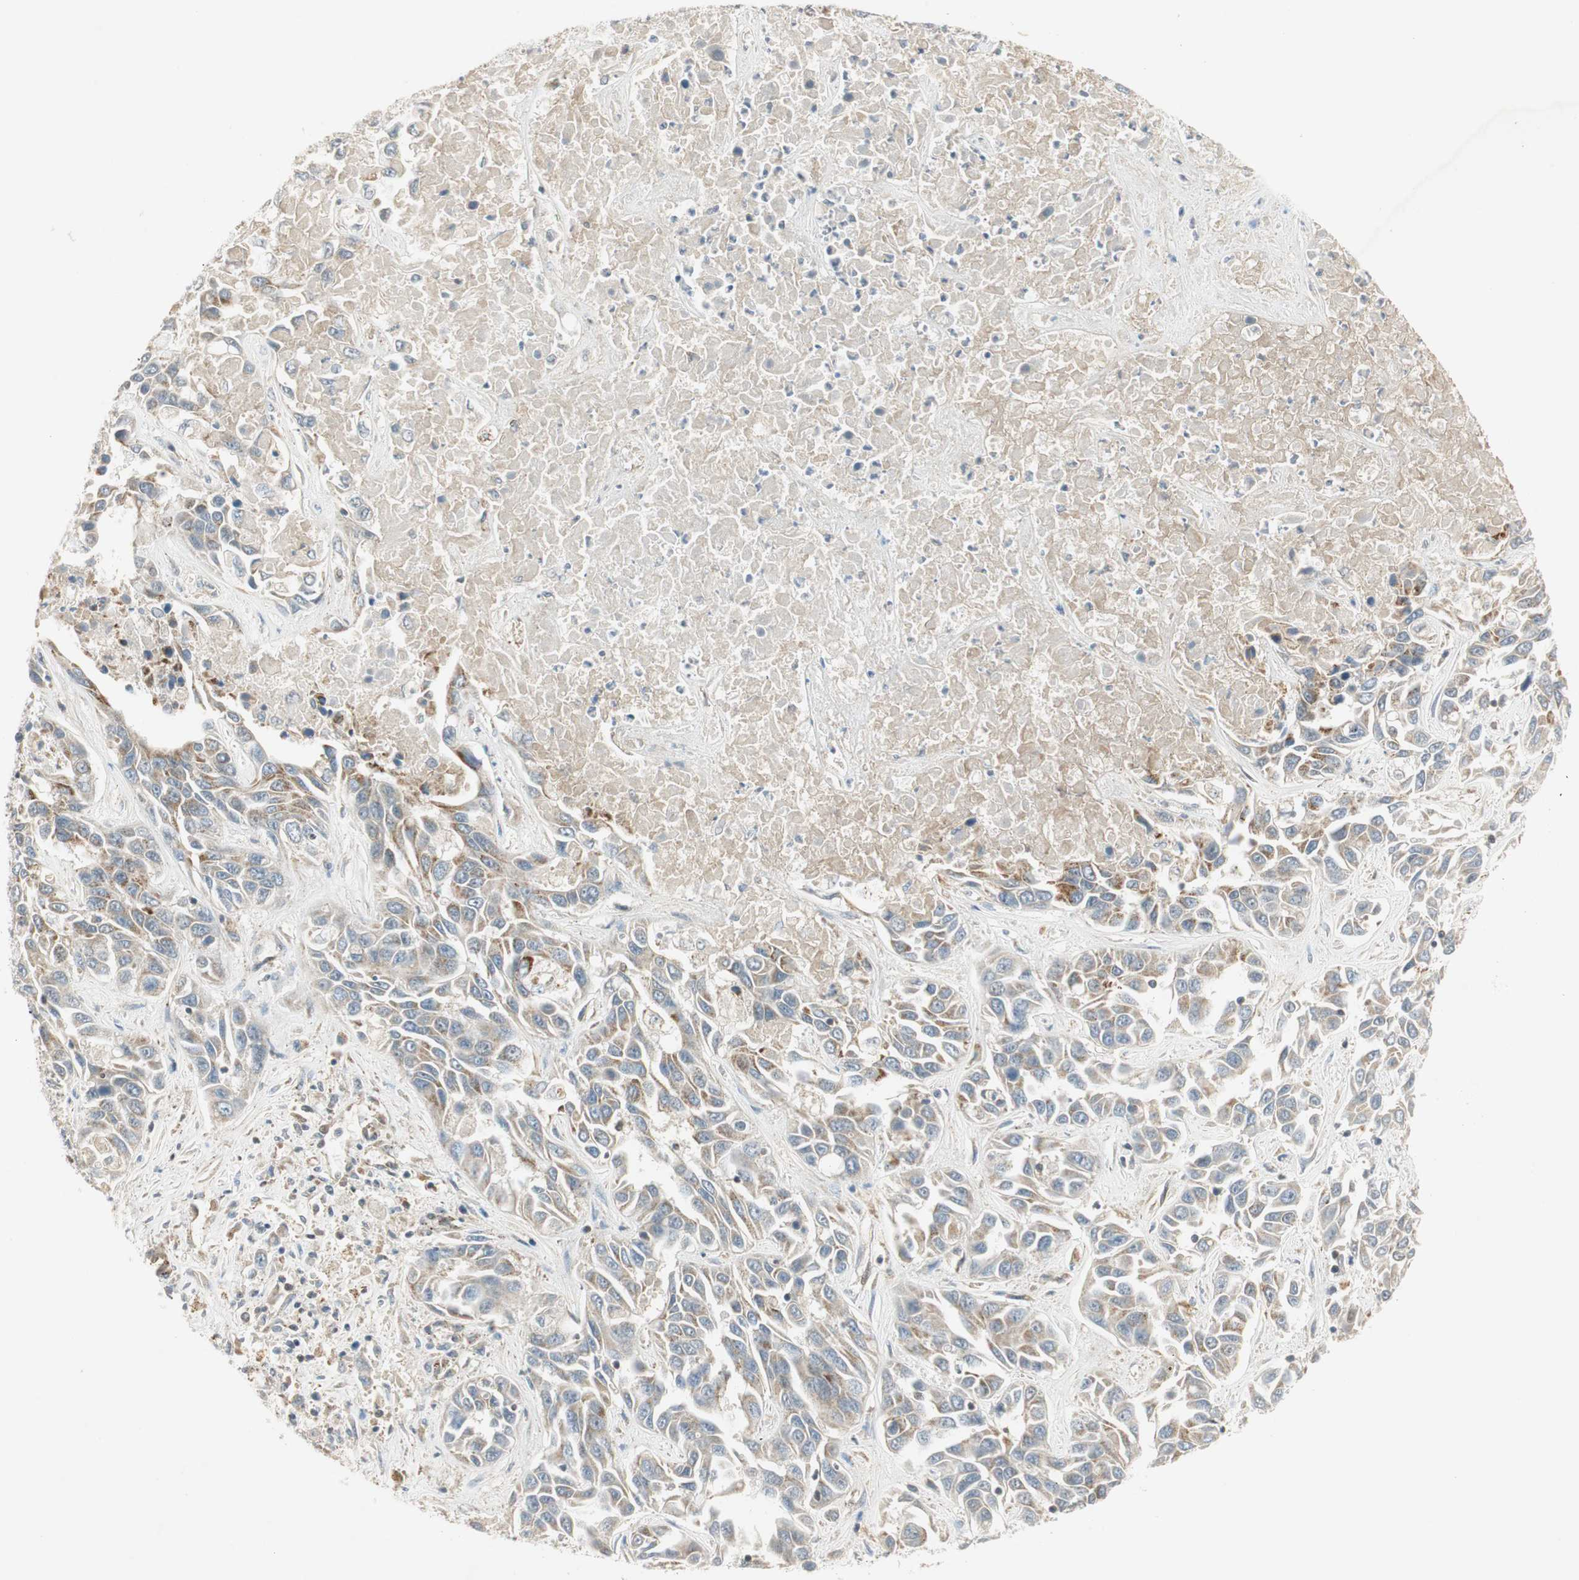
{"staining": {"intensity": "moderate", "quantity": "25%-75%", "location": "cytoplasmic/membranous"}, "tissue": "liver cancer", "cell_type": "Tumor cells", "image_type": "cancer", "snomed": [{"axis": "morphology", "description": "Cholangiocarcinoma"}, {"axis": "topography", "description": "Liver"}], "caption": "This photomicrograph reveals cholangiocarcinoma (liver) stained with immunohistochemistry to label a protein in brown. The cytoplasmic/membranous of tumor cells show moderate positivity for the protein. Nuclei are counter-stained blue.", "gene": "USP2", "patient": {"sex": "female", "age": 52}}